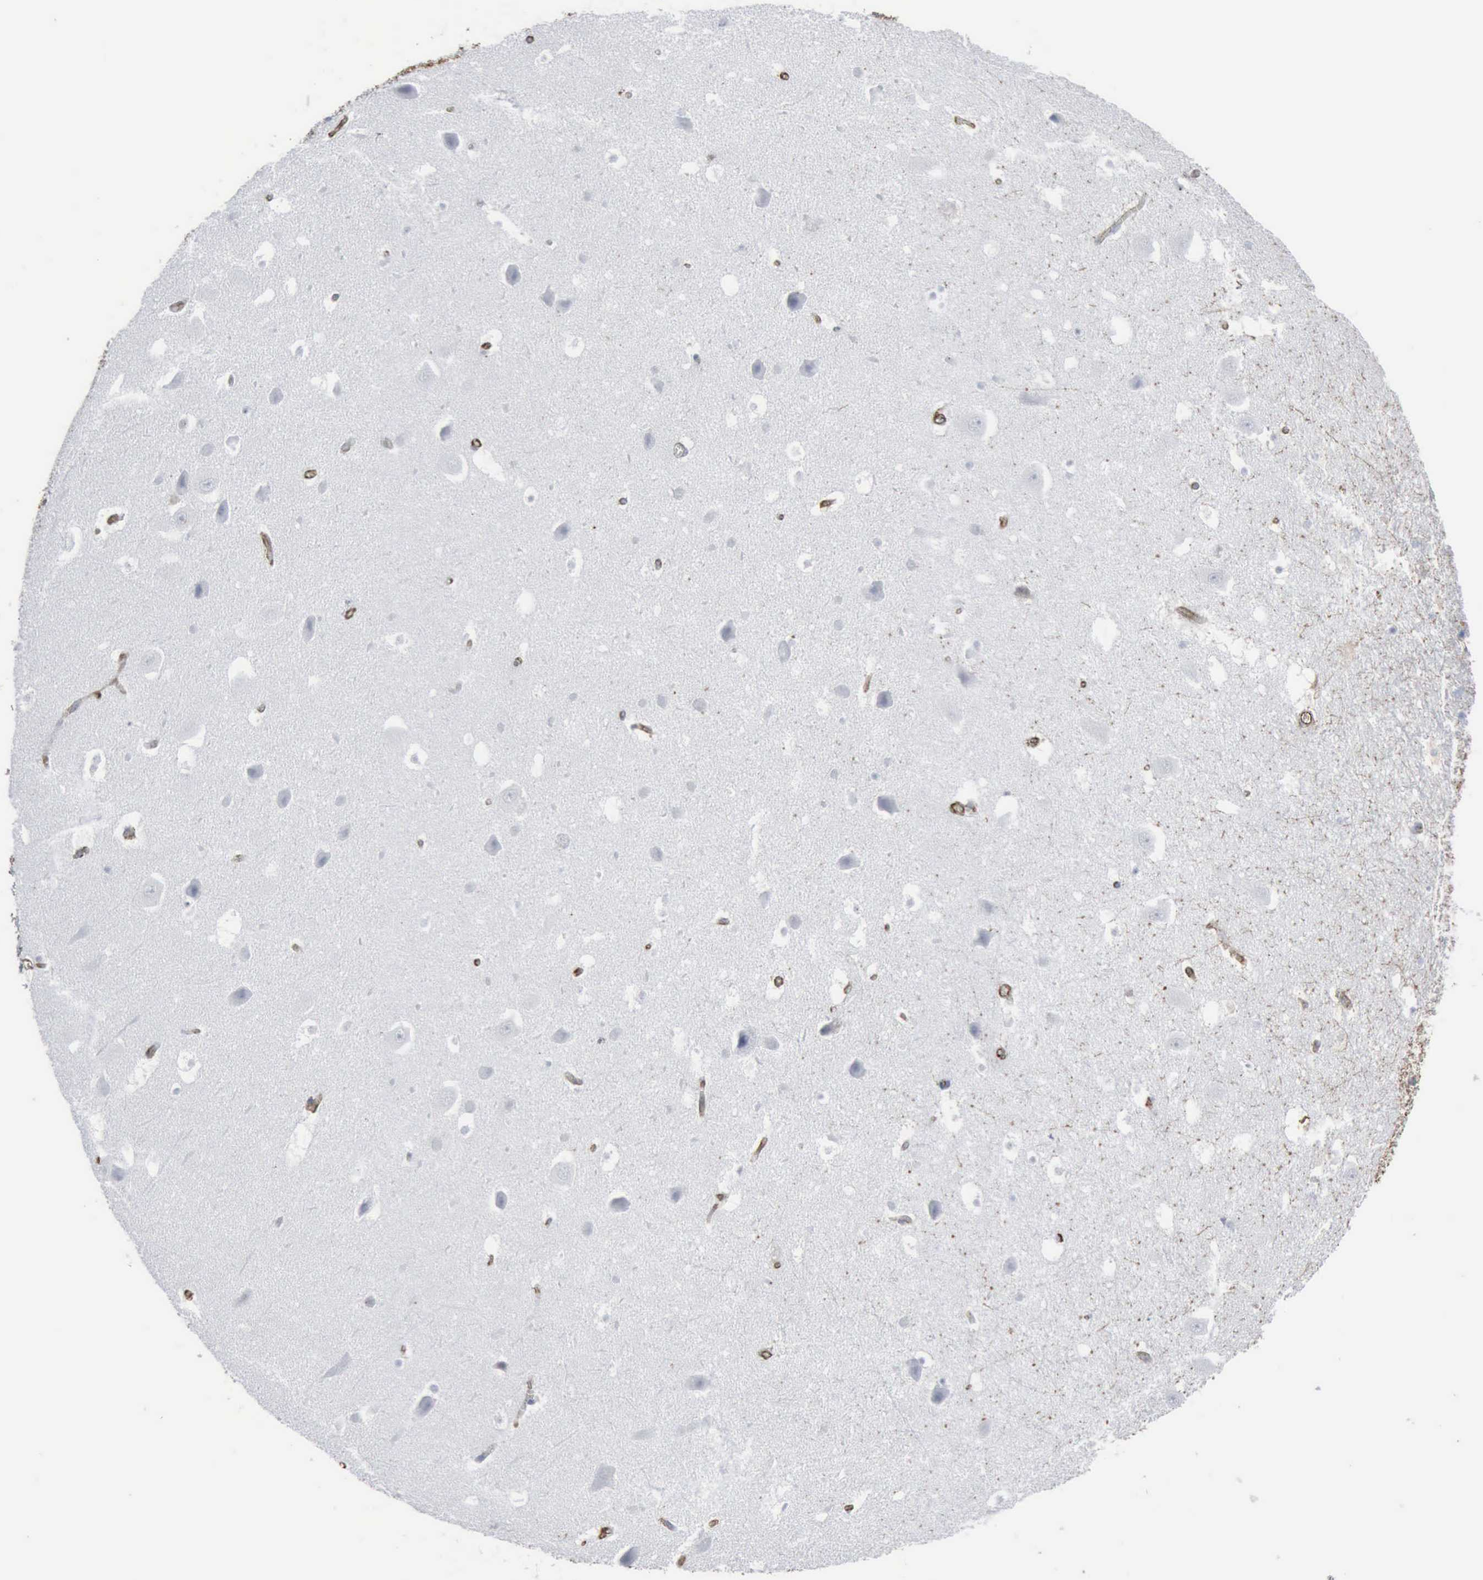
{"staining": {"intensity": "weak", "quantity": "<25%", "location": "cytoplasmic/membranous"}, "tissue": "hippocampus", "cell_type": "Glial cells", "image_type": "normal", "snomed": [{"axis": "morphology", "description": "Normal tissue, NOS"}, {"axis": "topography", "description": "Hippocampus"}], "caption": "The IHC micrograph has no significant positivity in glial cells of hippocampus.", "gene": "CCNE1", "patient": {"sex": "male", "age": 45}}